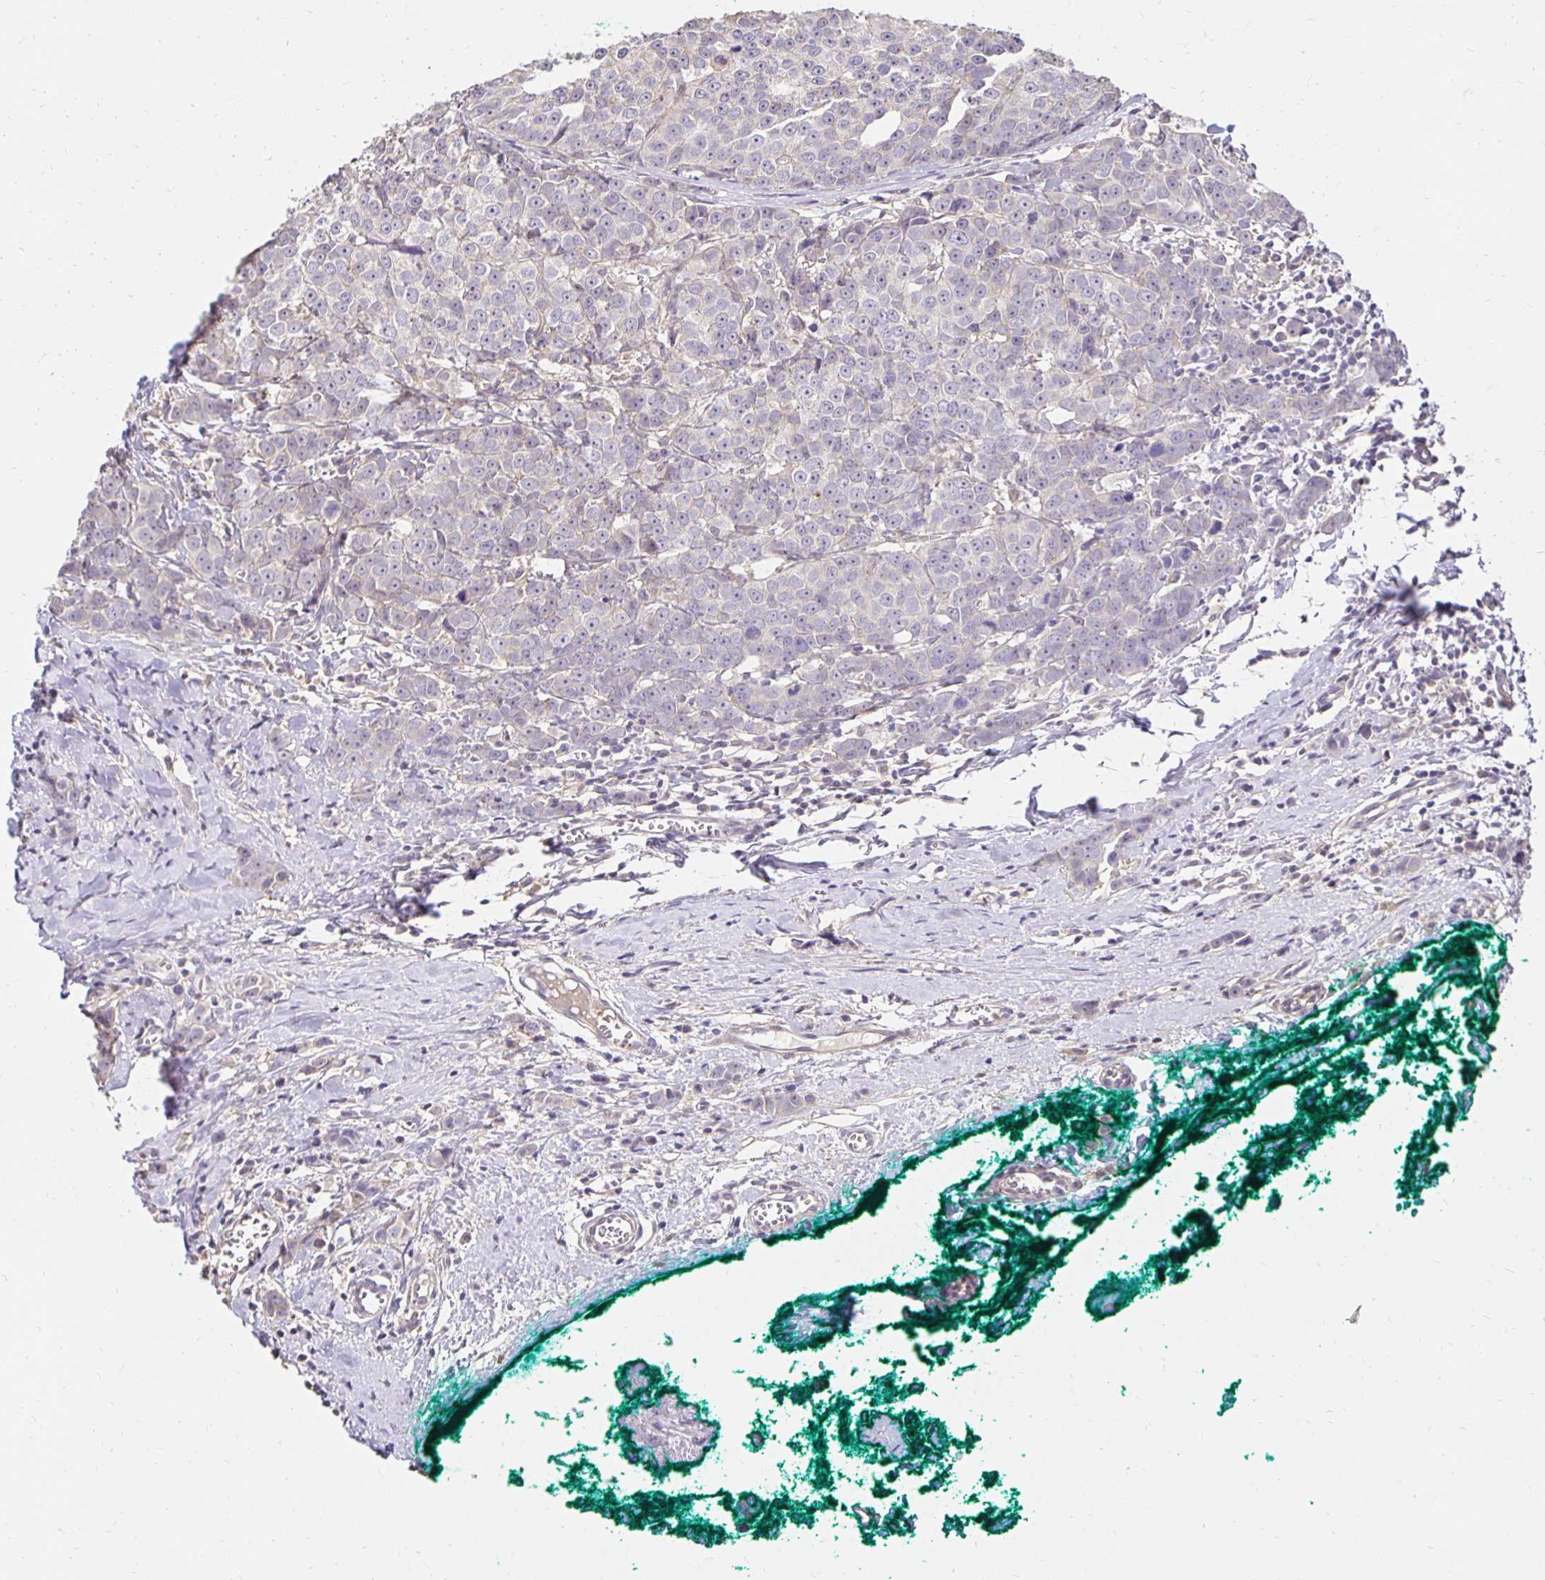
{"staining": {"intensity": "negative", "quantity": "none", "location": "none"}, "tissue": "breast cancer", "cell_type": "Tumor cells", "image_type": "cancer", "snomed": [{"axis": "morphology", "description": "Duct carcinoma"}, {"axis": "topography", "description": "Breast"}], "caption": "DAB immunohistochemical staining of human intraductal carcinoma (breast) displays no significant positivity in tumor cells. (Brightfield microscopy of DAB immunohistochemistry (IHC) at high magnification).", "gene": "PNPLA3", "patient": {"sex": "female", "age": 80}}